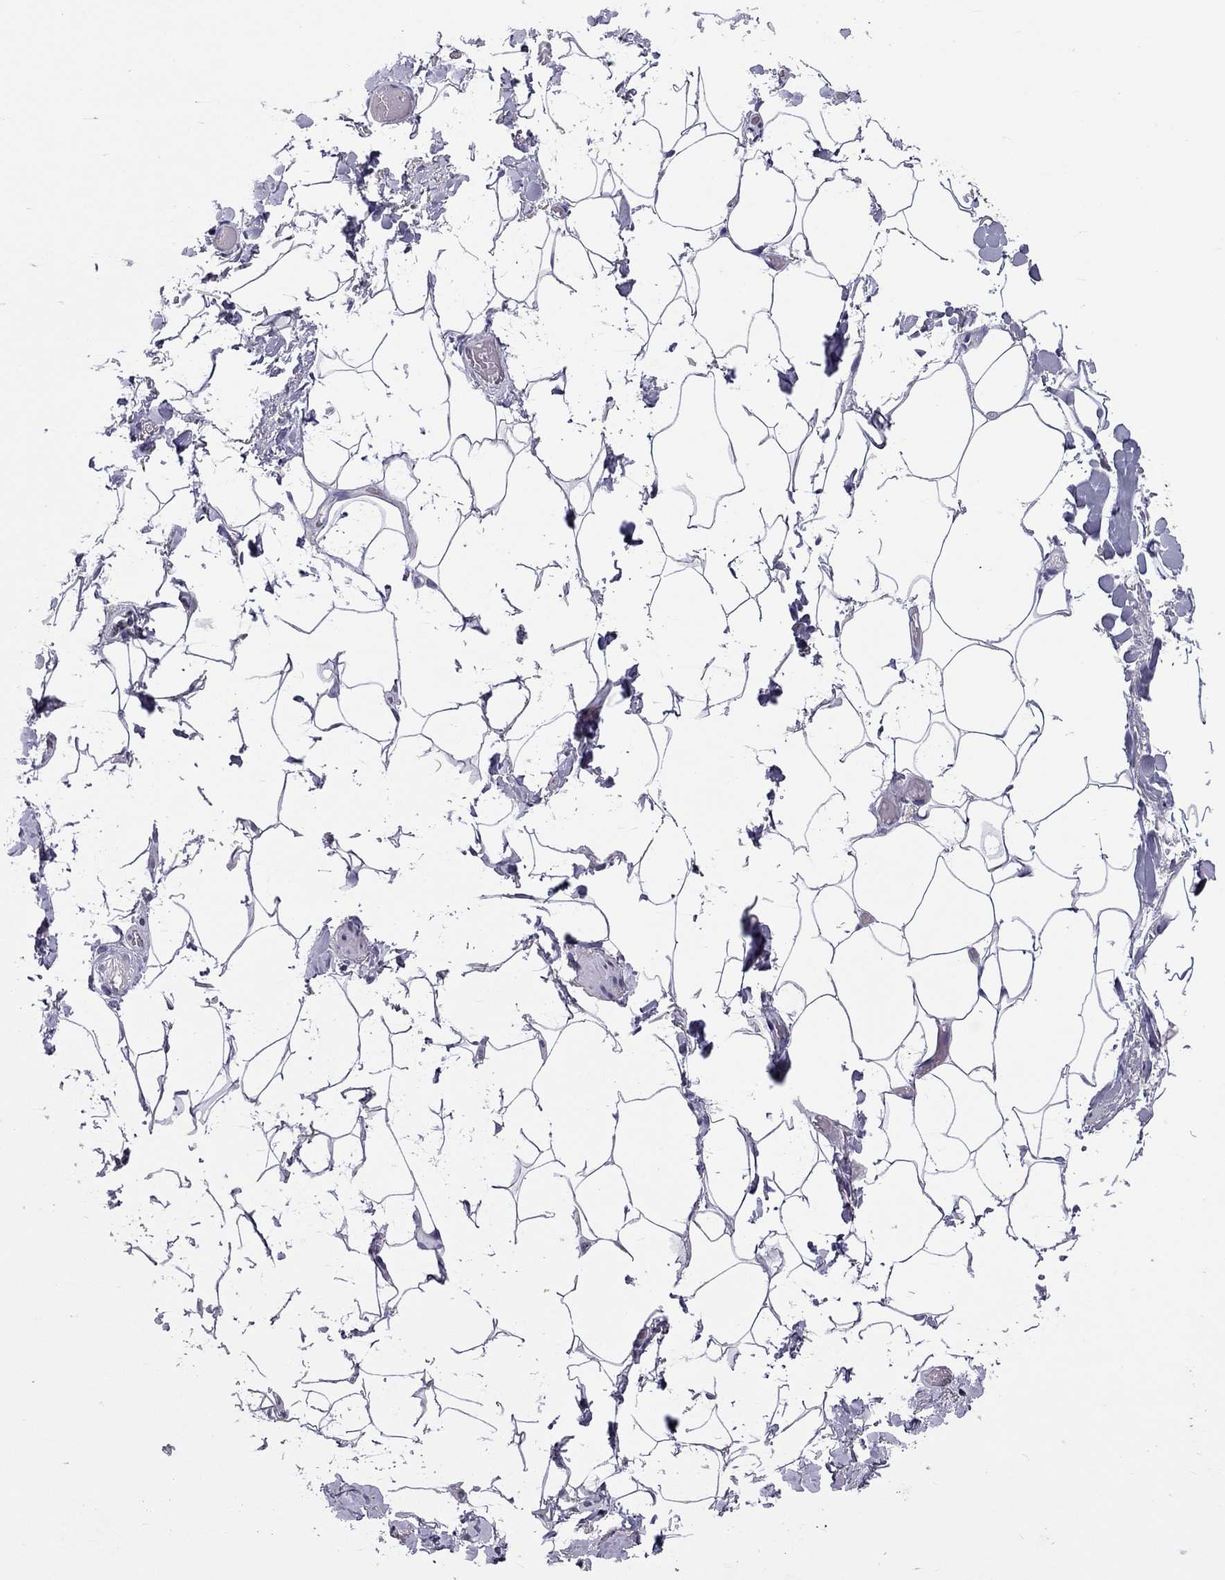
{"staining": {"intensity": "negative", "quantity": "none", "location": "none"}, "tissue": "adipose tissue", "cell_type": "Adipocytes", "image_type": "normal", "snomed": [{"axis": "morphology", "description": "Normal tissue, NOS"}, {"axis": "topography", "description": "Anal"}, {"axis": "topography", "description": "Peripheral nerve tissue"}], "caption": "Immunohistochemistry (IHC) of unremarkable human adipose tissue displays no positivity in adipocytes. (Immunohistochemistry (IHC), brightfield microscopy, high magnification).", "gene": "AQP9", "patient": {"sex": "male", "age": 53}}